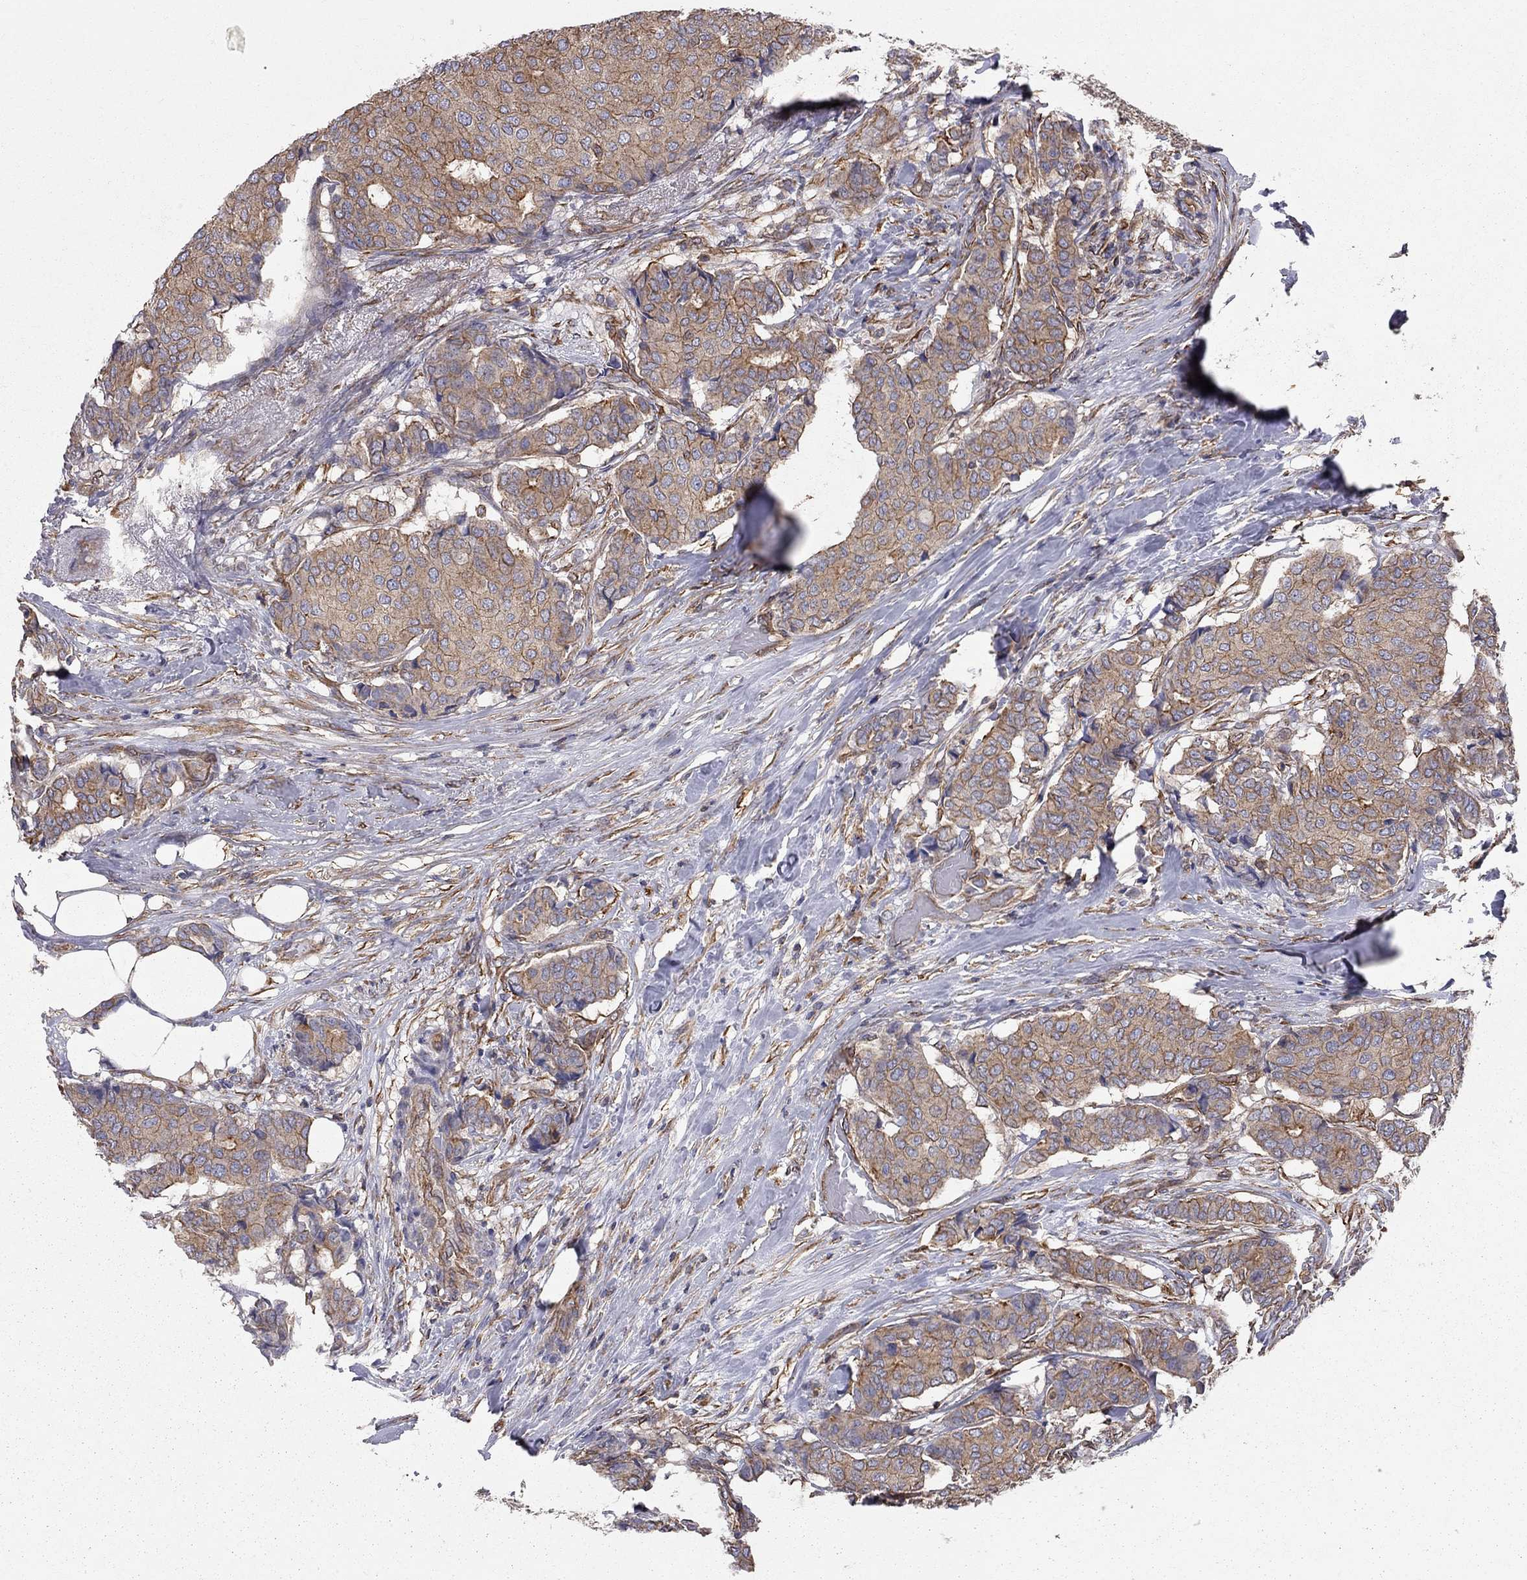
{"staining": {"intensity": "strong", "quantity": "25%-75%", "location": "cytoplasmic/membranous"}, "tissue": "breast cancer", "cell_type": "Tumor cells", "image_type": "cancer", "snomed": [{"axis": "morphology", "description": "Duct carcinoma"}, {"axis": "topography", "description": "Breast"}], "caption": "About 25%-75% of tumor cells in breast cancer show strong cytoplasmic/membranous protein expression as visualized by brown immunohistochemical staining.", "gene": "BICDL2", "patient": {"sex": "female", "age": 75}}